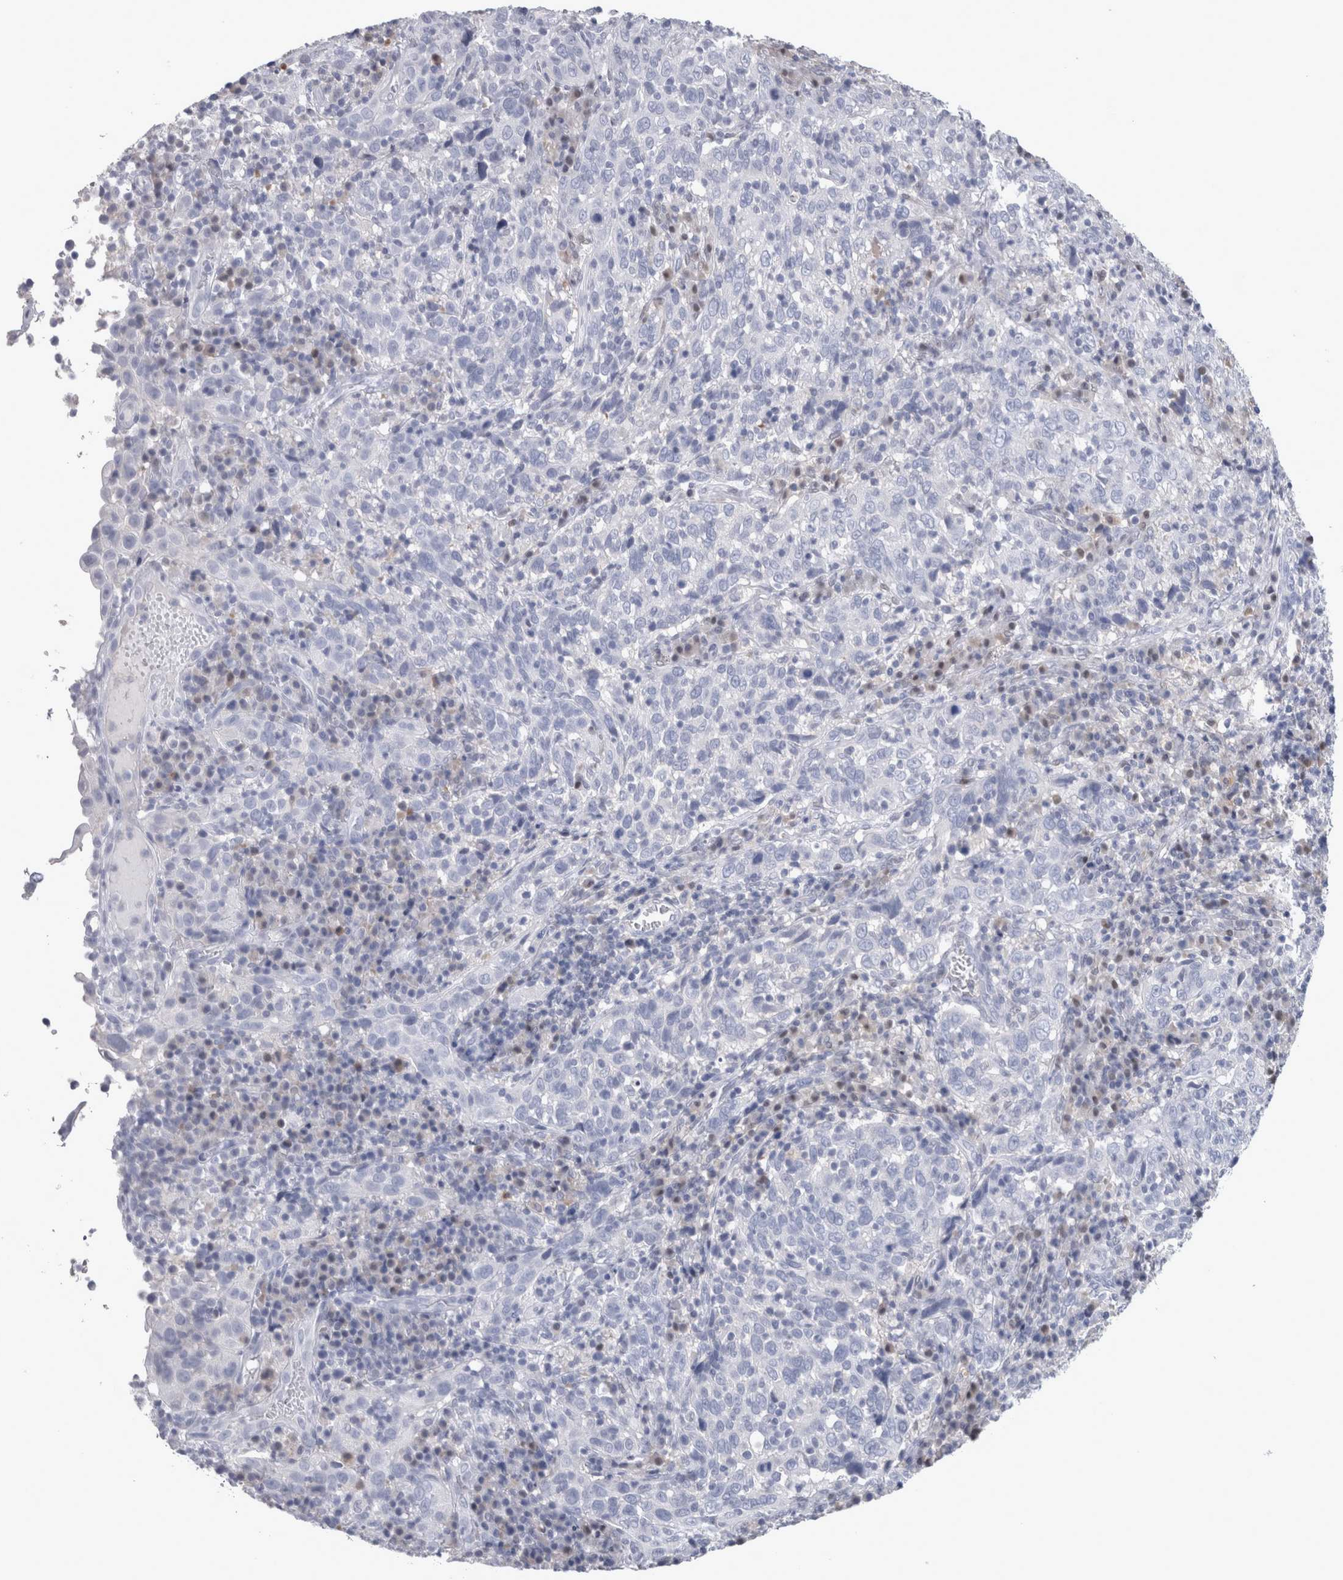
{"staining": {"intensity": "negative", "quantity": "none", "location": "none"}, "tissue": "cervical cancer", "cell_type": "Tumor cells", "image_type": "cancer", "snomed": [{"axis": "morphology", "description": "Squamous cell carcinoma, NOS"}, {"axis": "topography", "description": "Cervix"}], "caption": "This image is of cervical cancer (squamous cell carcinoma) stained with immunohistochemistry (IHC) to label a protein in brown with the nuclei are counter-stained blue. There is no staining in tumor cells.", "gene": "CA8", "patient": {"sex": "female", "age": 46}}